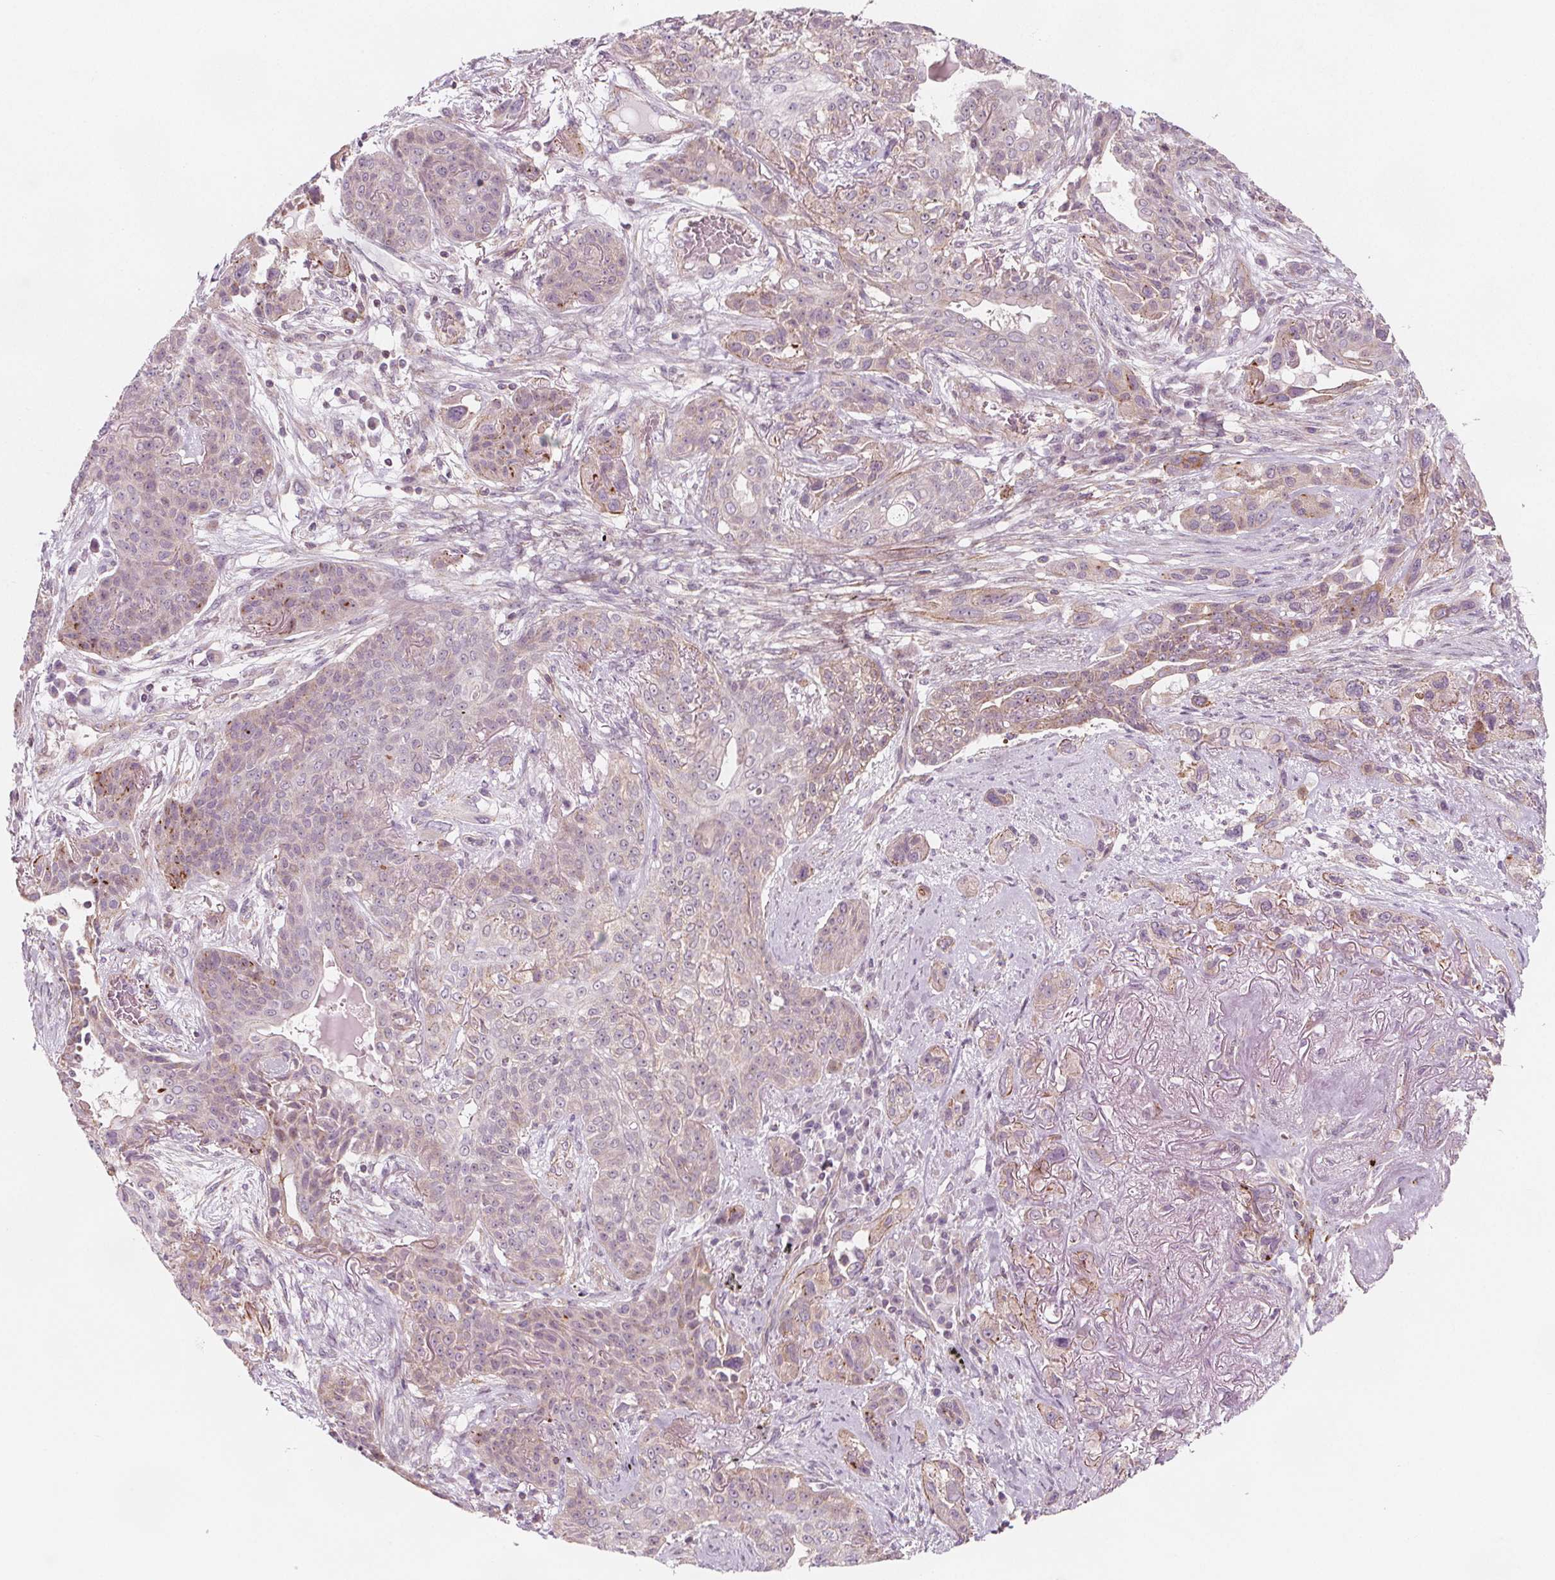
{"staining": {"intensity": "weak", "quantity": "<25%", "location": "cytoplasmic/membranous"}, "tissue": "lung cancer", "cell_type": "Tumor cells", "image_type": "cancer", "snomed": [{"axis": "morphology", "description": "Squamous cell carcinoma, NOS"}, {"axis": "topography", "description": "Lung"}], "caption": "DAB (3,3'-diaminobenzidine) immunohistochemical staining of human lung cancer shows no significant staining in tumor cells.", "gene": "ADAM33", "patient": {"sex": "female", "age": 70}}